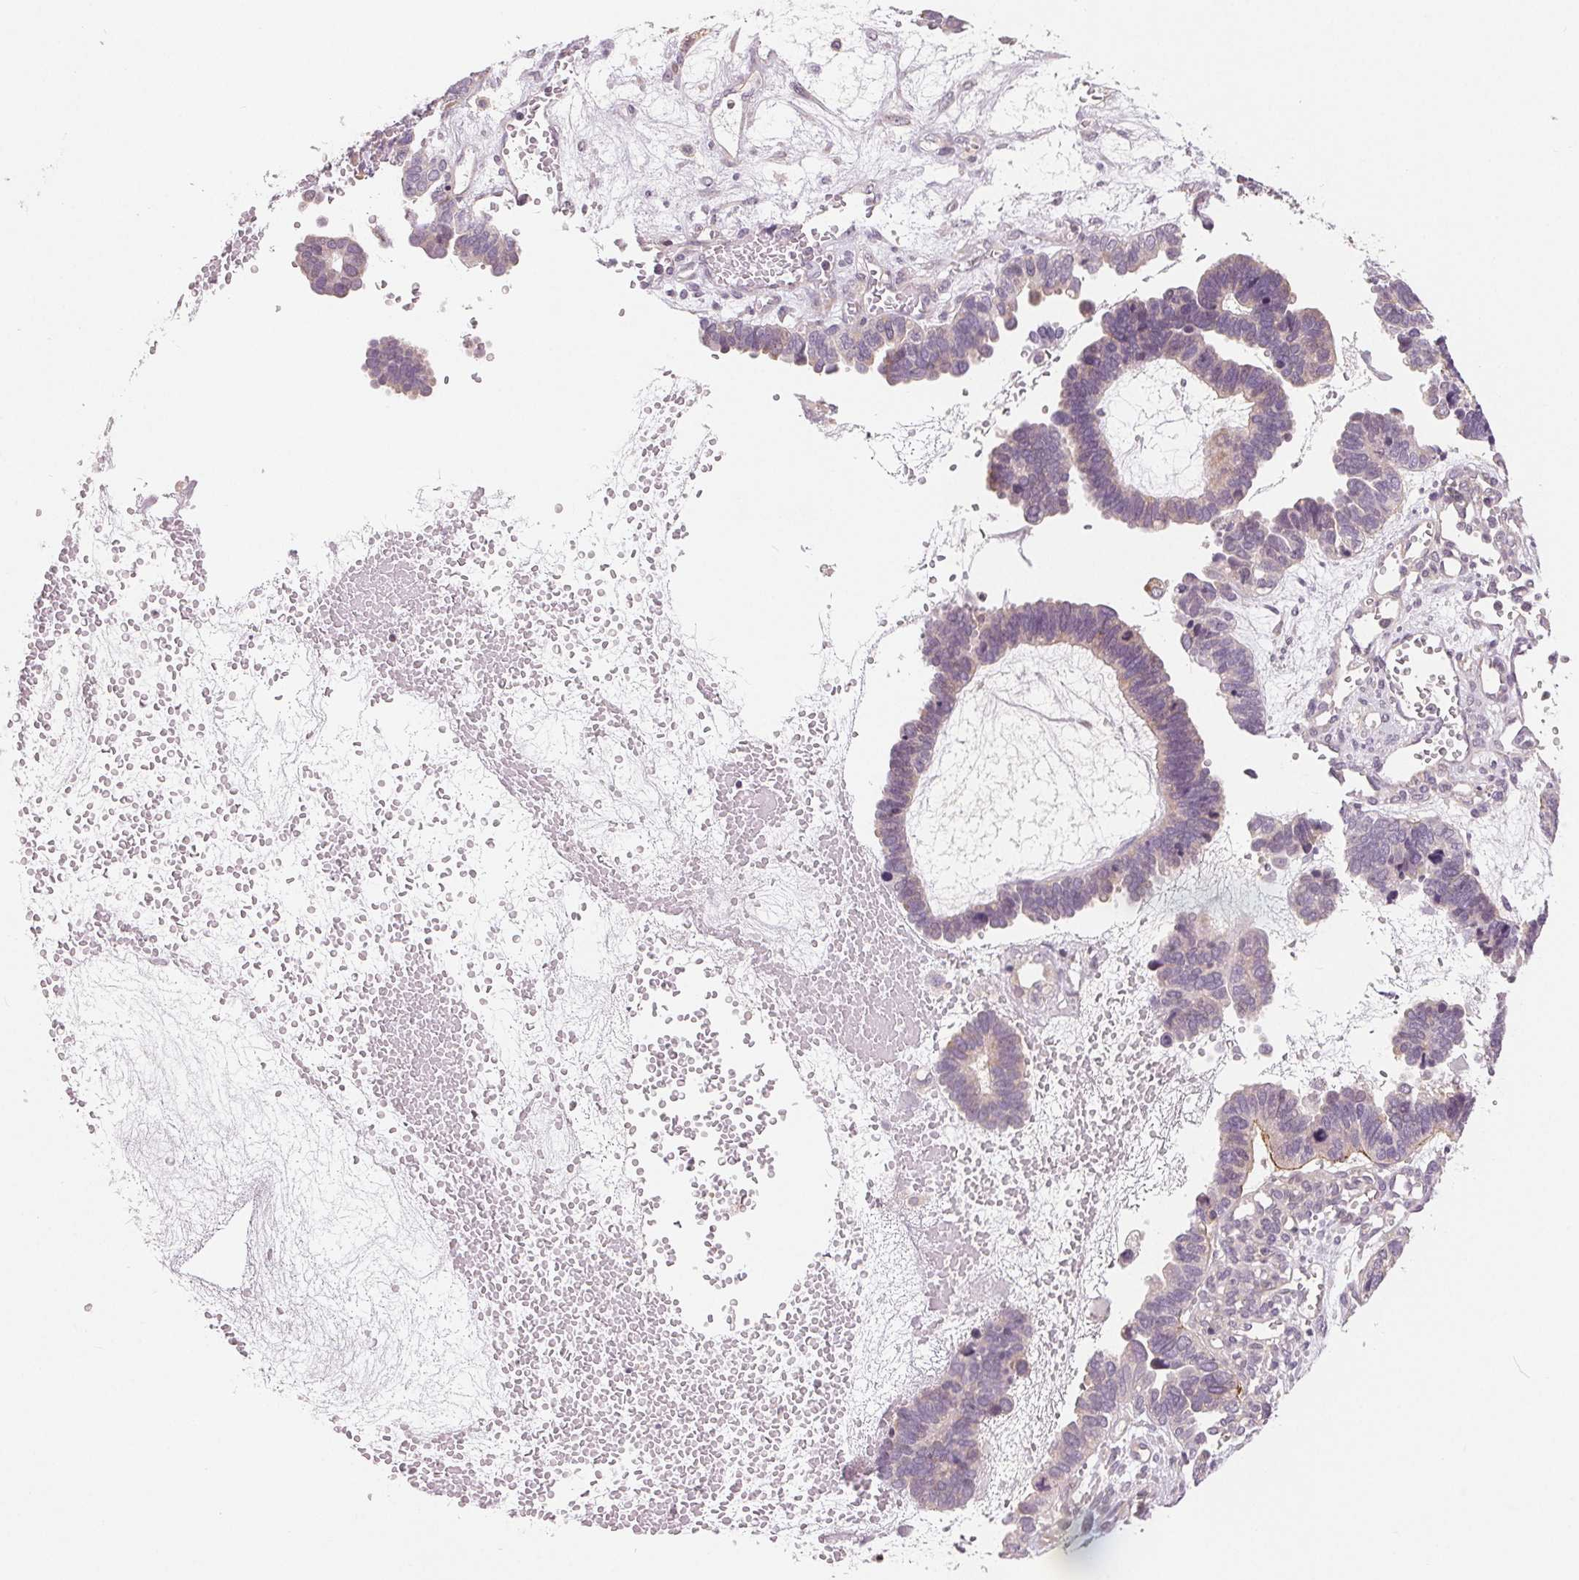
{"staining": {"intensity": "negative", "quantity": "none", "location": "none"}, "tissue": "ovarian cancer", "cell_type": "Tumor cells", "image_type": "cancer", "snomed": [{"axis": "morphology", "description": "Cystadenocarcinoma, serous, NOS"}, {"axis": "topography", "description": "Ovary"}], "caption": "Protein analysis of serous cystadenocarcinoma (ovarian) shows no significant expression in tumor cells.", "gene": "AQP8", "patient": {"sex": "female", "age": 51}}